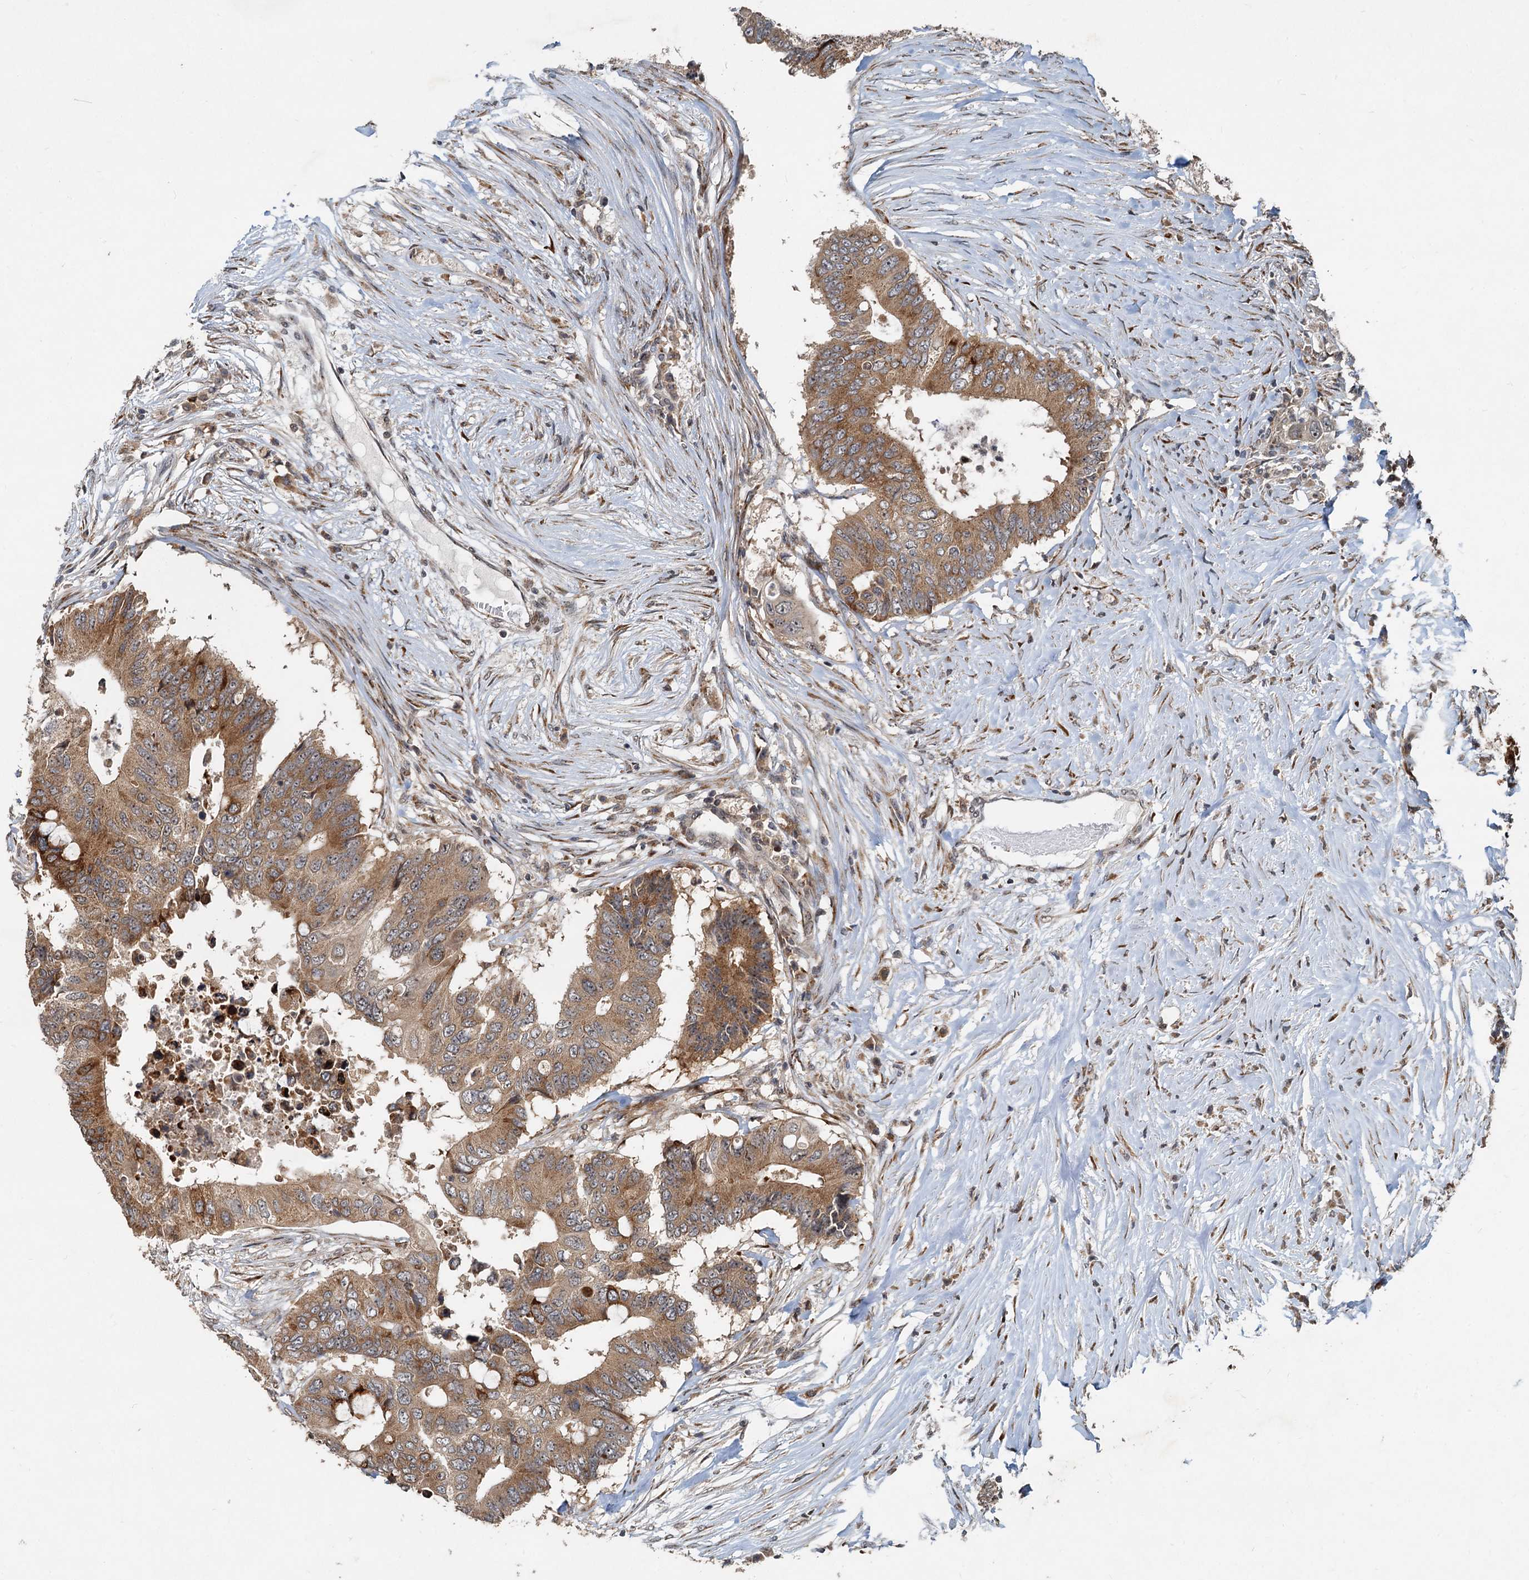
{"staining": {"intensity": "moderate", "quantity": ">75%", "location": "cytoplasmic/membranous"}, "tissue": "colorectal cancer", "cell_type": "Tumor cells", "image_type": "cancer", "snomed": [{"axis": "morphology", "description": "Adenocarcinoma, NOS"}, {"axis": "topography", "description": "Colon"}], "caption": "Colorectal adenocarcinoma was stained to show a protein in brown. There is medium levels of moderate cytoplasmic/membranous staining in about >75% of tumor cells.", "gene": "CEP68", "patient": {"sex": "male", "age": 71}}